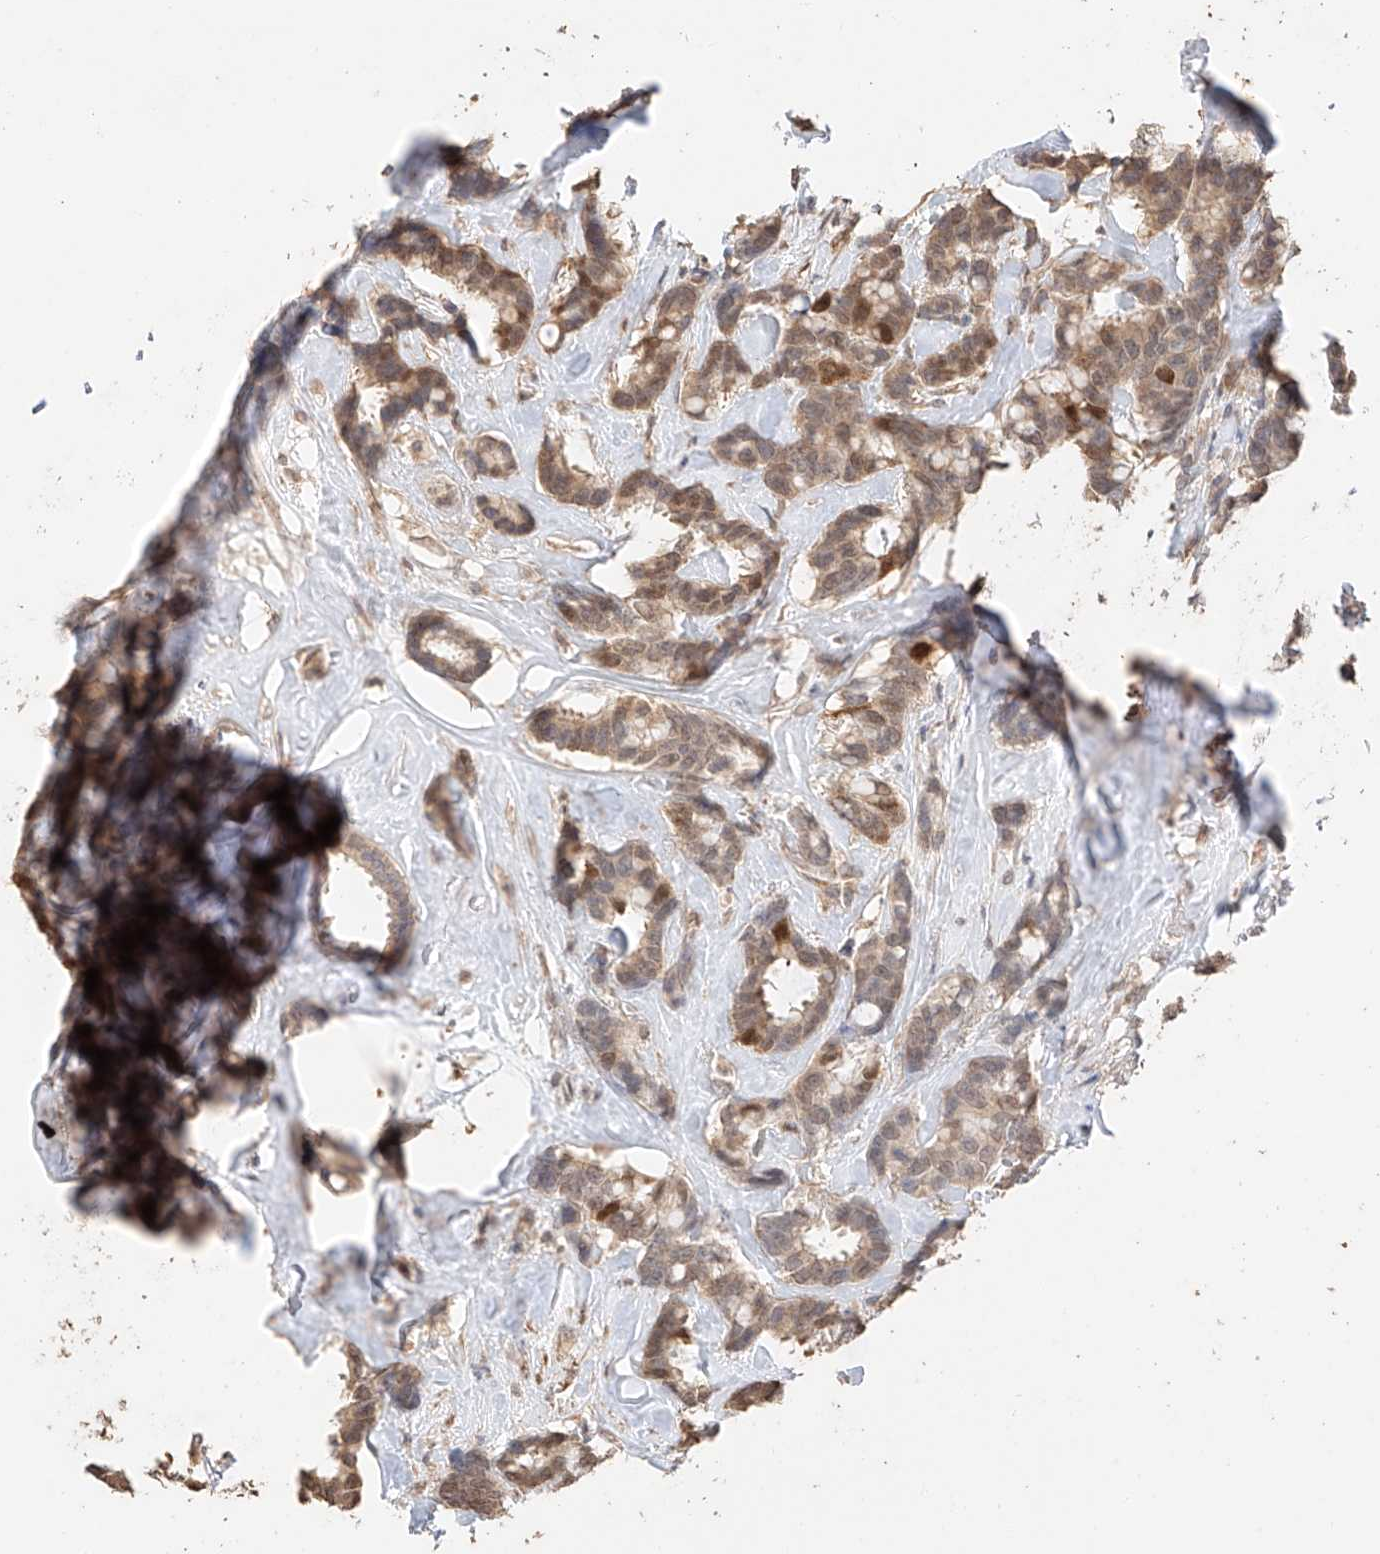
{"staining": {"intensity": "moderate", "quantity": ">75%", "location": "cytoplasmic/membranous"}, "tissue": "breast cancer", "cell_type": "Tumor cells", "image_type": "cancer", "snomed": [{"axis": "morphology", "description": "Duct carcinoma"}, {"axis": "topography", "description": "Breast"}], "caption": "Tumor cells demonstrate medium levels of moderate cytoplasmic/membranous positivity in approximately >75% of cells in breast cancer.", "gene": "IL22RA2", "patient": {"sex": "female", "age": 87}}